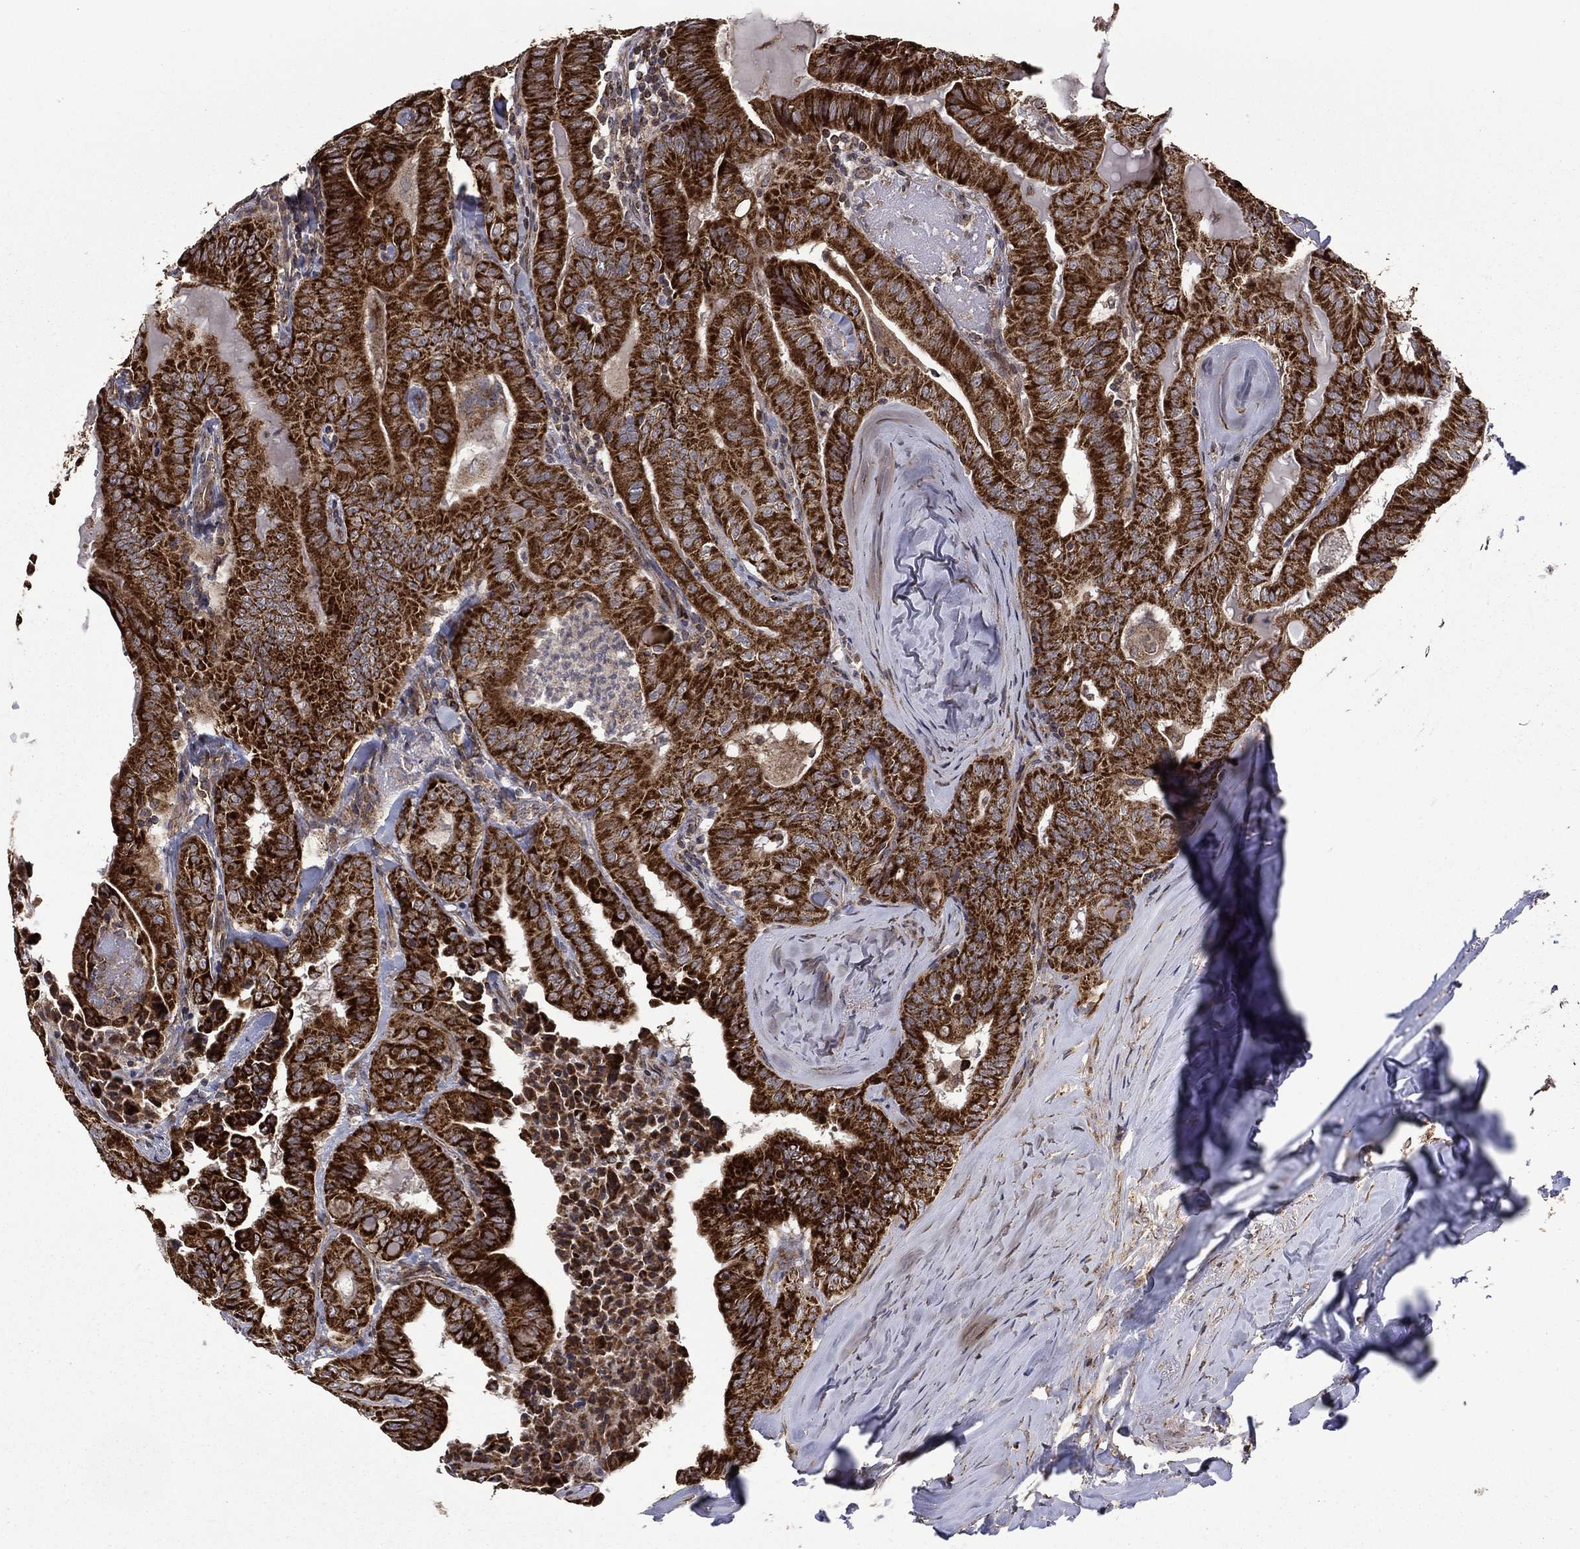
{"staining": {"intensity": "strong", "quantity": ">75%", "location": "cytoplasmic/membranous"}, "tissue": "thyroid cancer", "cell_type": "Tumor cells", "image_type": "cancer", "snomed": [{"axis": "morphology", "description": "Papillary adenocarcinoma, NOS"}, {"axis": "topography", "description": "Thyroid gland"}], "caption": "Thyroid cancer stained with immunohistochemistry (IHC) reveals strong cytoplasmic/membranous staining in about >75% of tumor cells. The staining is performed using DAB (3,3'-diaminobenzidine) brown chromogen to label protein expression. The nuclei are counter-stained blue using hematoxylin.", "gene": "GIMAP6", "patient": {"sex": "female", "age": 68}}